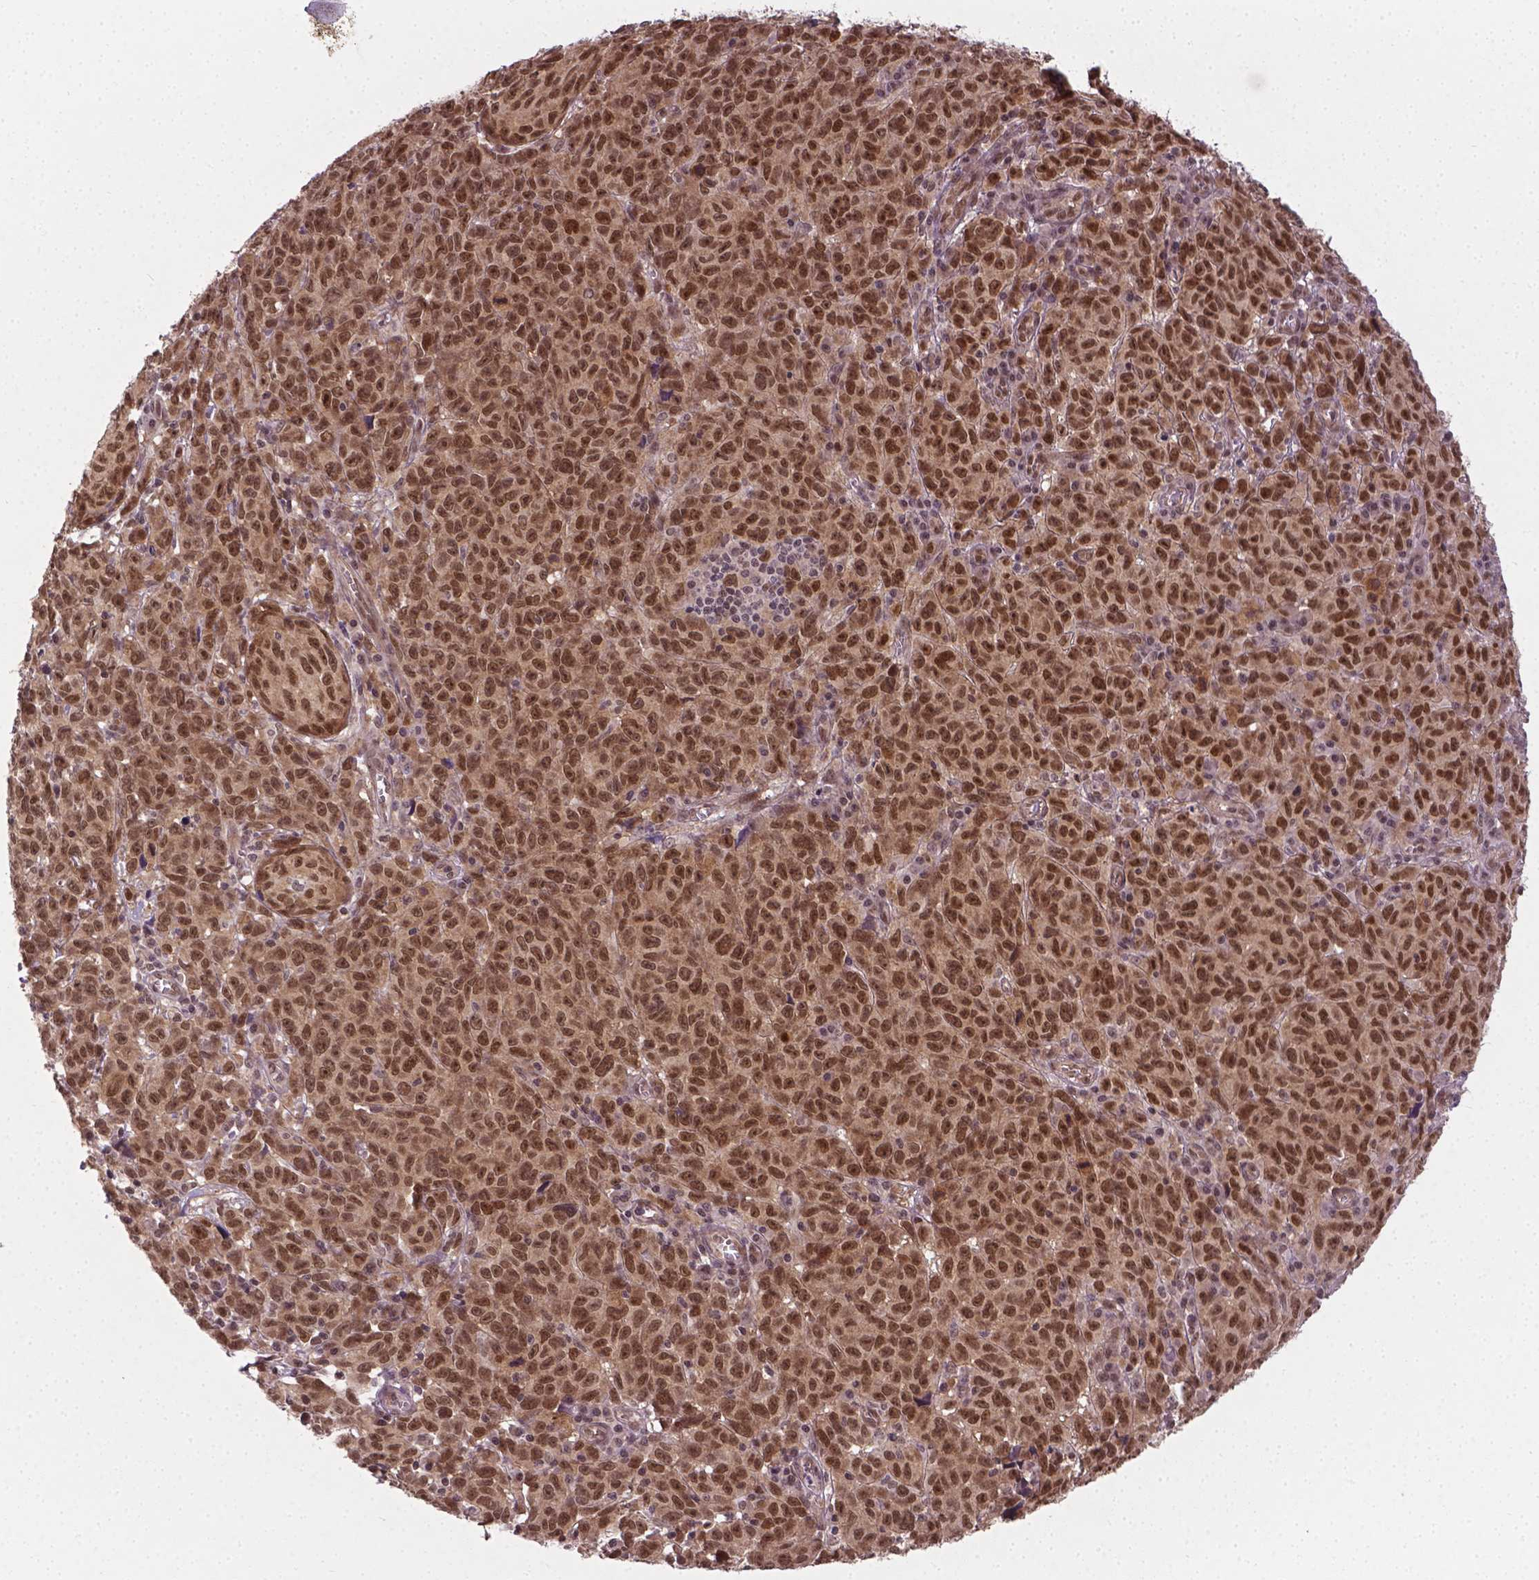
{"staining": {"intensity": "moderate", "quantity": ">75%", "location": "nuclear"}, "tissue": "melanoma", "cell_type": "Tumor cells", "image_type": "cancer", "snomed": [{"axis": "morphology", "description": "Malignant melanoma, NOS"}, {"axis": "topography", "description": "Vulva, labia, clitoris and Bartholin´s gland, NO"}], "caption": "Protein staining demonstrates moderate nuclear positivity in about >75% of tumor cells in melanoma.", "gene": "ANKRD54", "patient": {"sex": "female", "age": 75}}